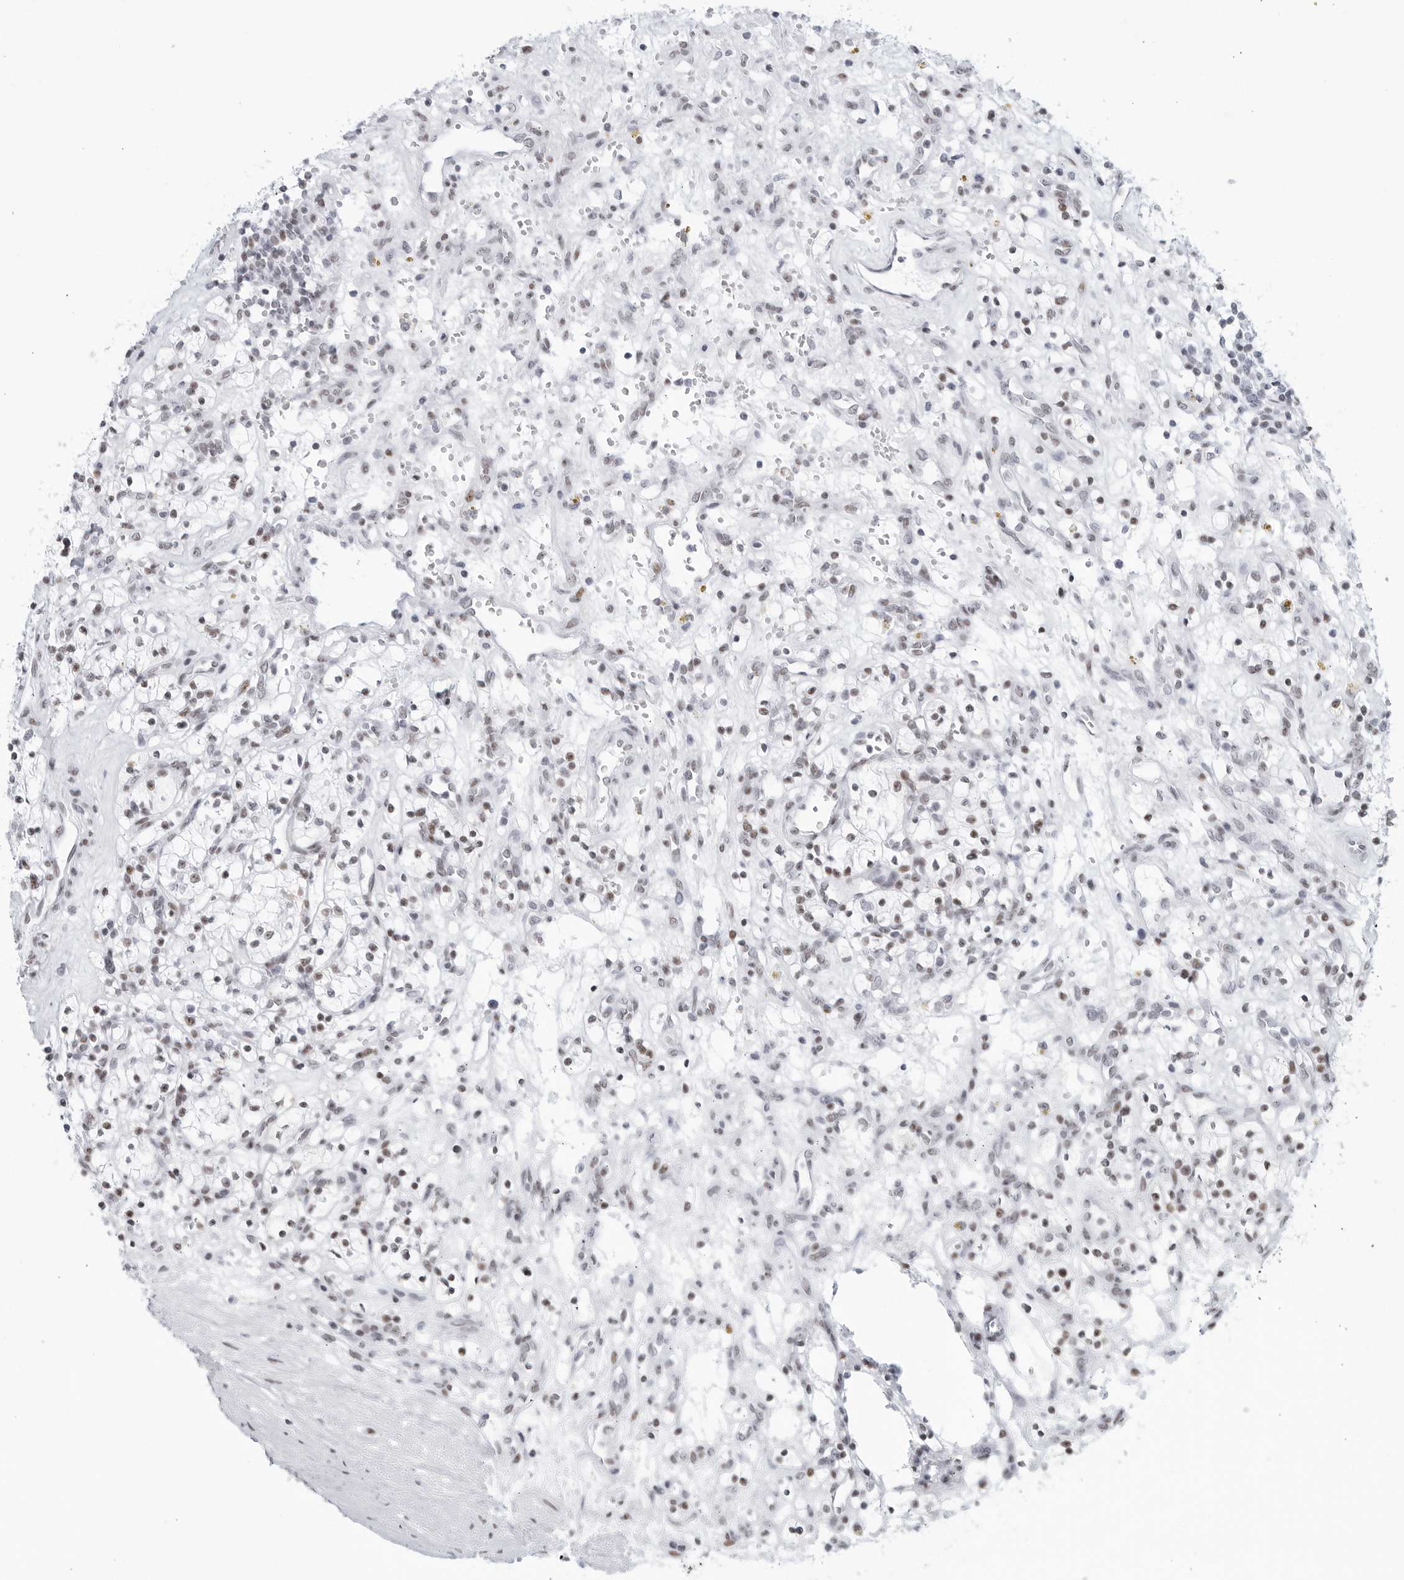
{"staining": {"intensity": "moderate", "quantity": "<25%", "location": "nuclear"}, "tissue": "renal cancer", "cell_type": "Tumor cells", "image_type": "cancer", "snomed": [{"axis": "morphology", "description": "Adenocarcinoma, NOS"}, {"axis": "topography", "description": "Kidney"}], "caption": "Moderate nuclear positivity for a protein is seen in about <25% of tumor cells of renal adenocarcinoma using immunohistochemistry.", "gene": "HP1BP3", "patient": {"sex": "female", "age": 57}}